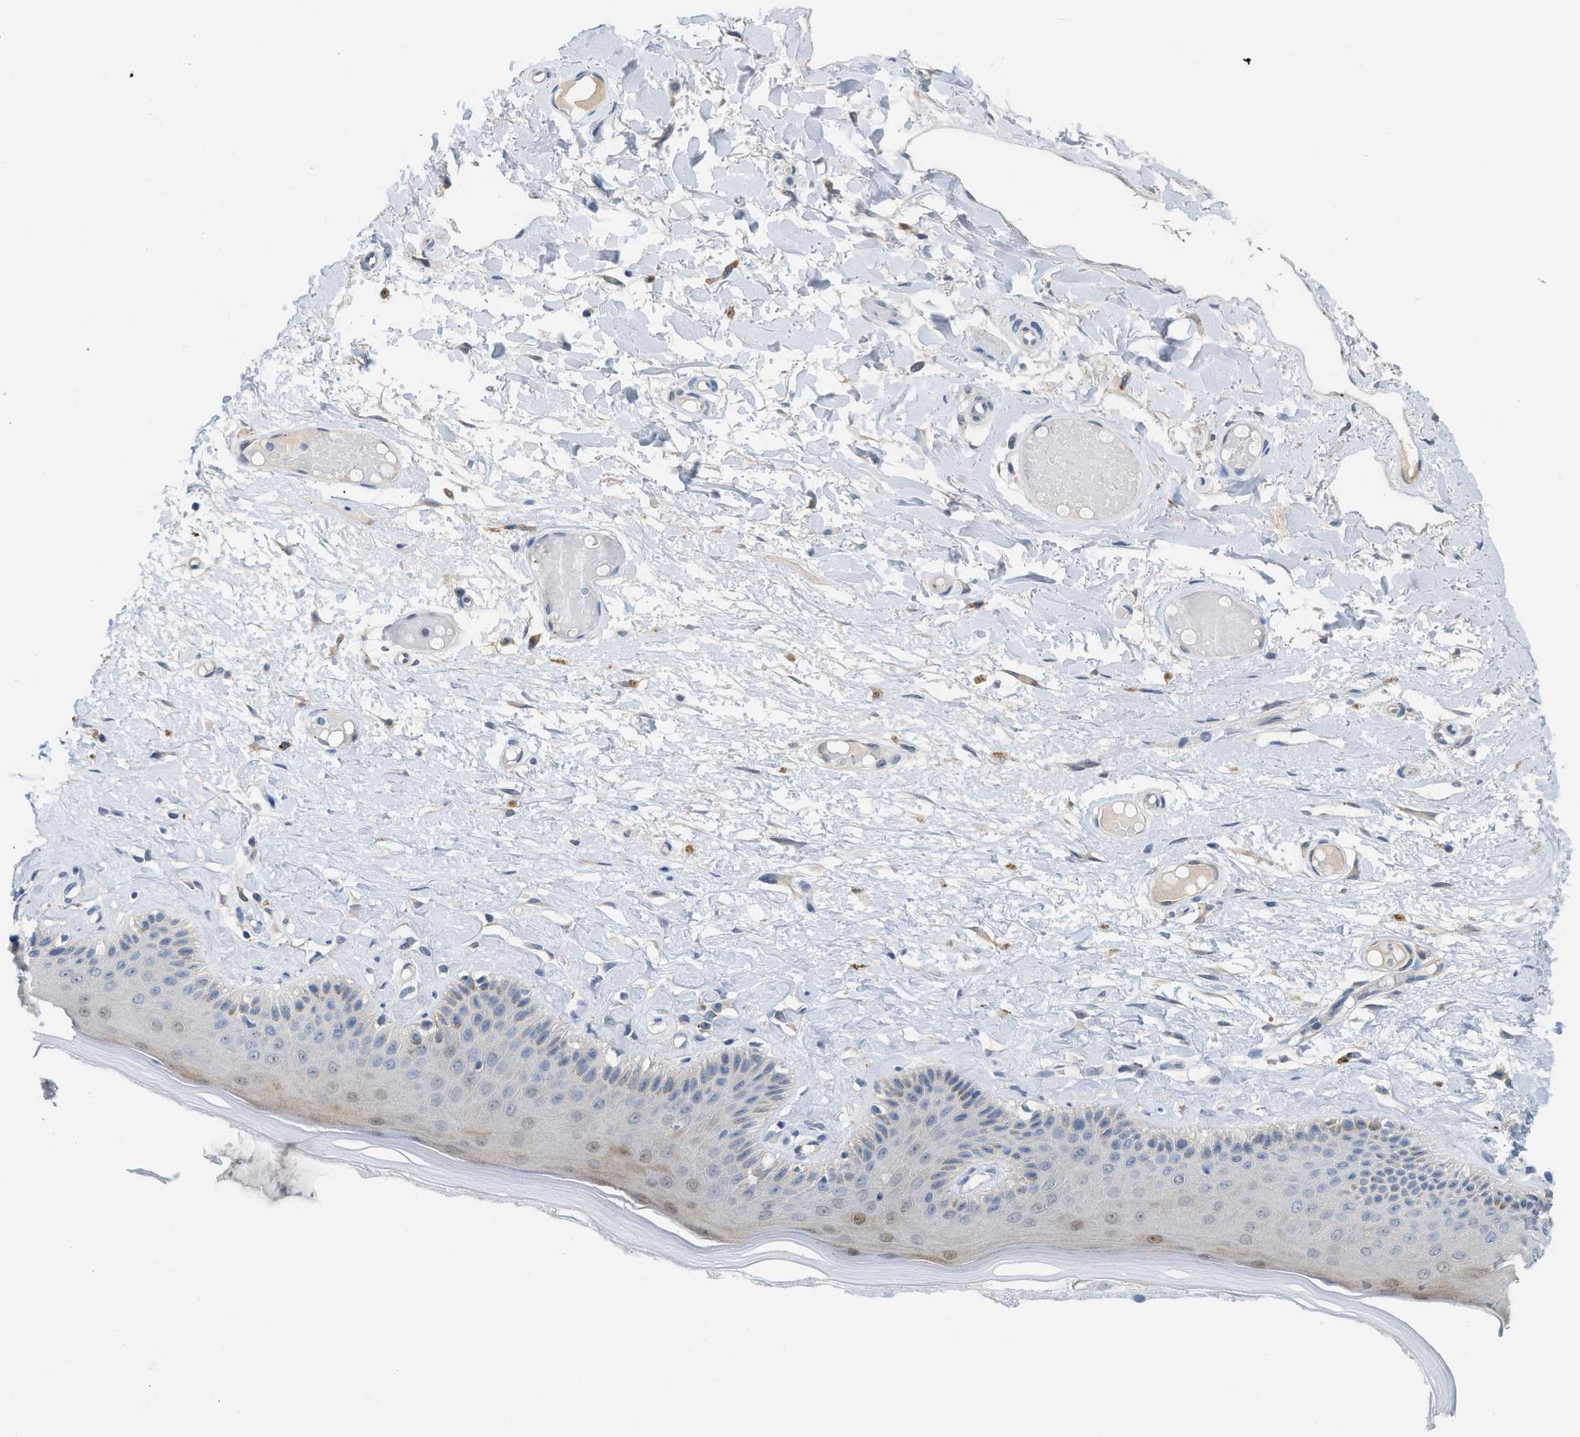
{"staining": {"intensity": "moderate", "quantity": "<25%", "location": "cytoplasmic/membranous,nuclear"}, "tissue": "skin", "cell_type": "Epidermal cells", "image_type": "normal", "snomed": [{"axis": "morphology", "description": "Normal tissue, NOS"}, {"axis": "topography", "description": "Vulva"}], "caption": "A low amount of moderate cytoplasmic/membranous,nuclear expression is appreciated in approximately <25% of epidermal cells in benign skin.", "gene": "CSTB", "patient": {"sex": "female", "age": 73}}